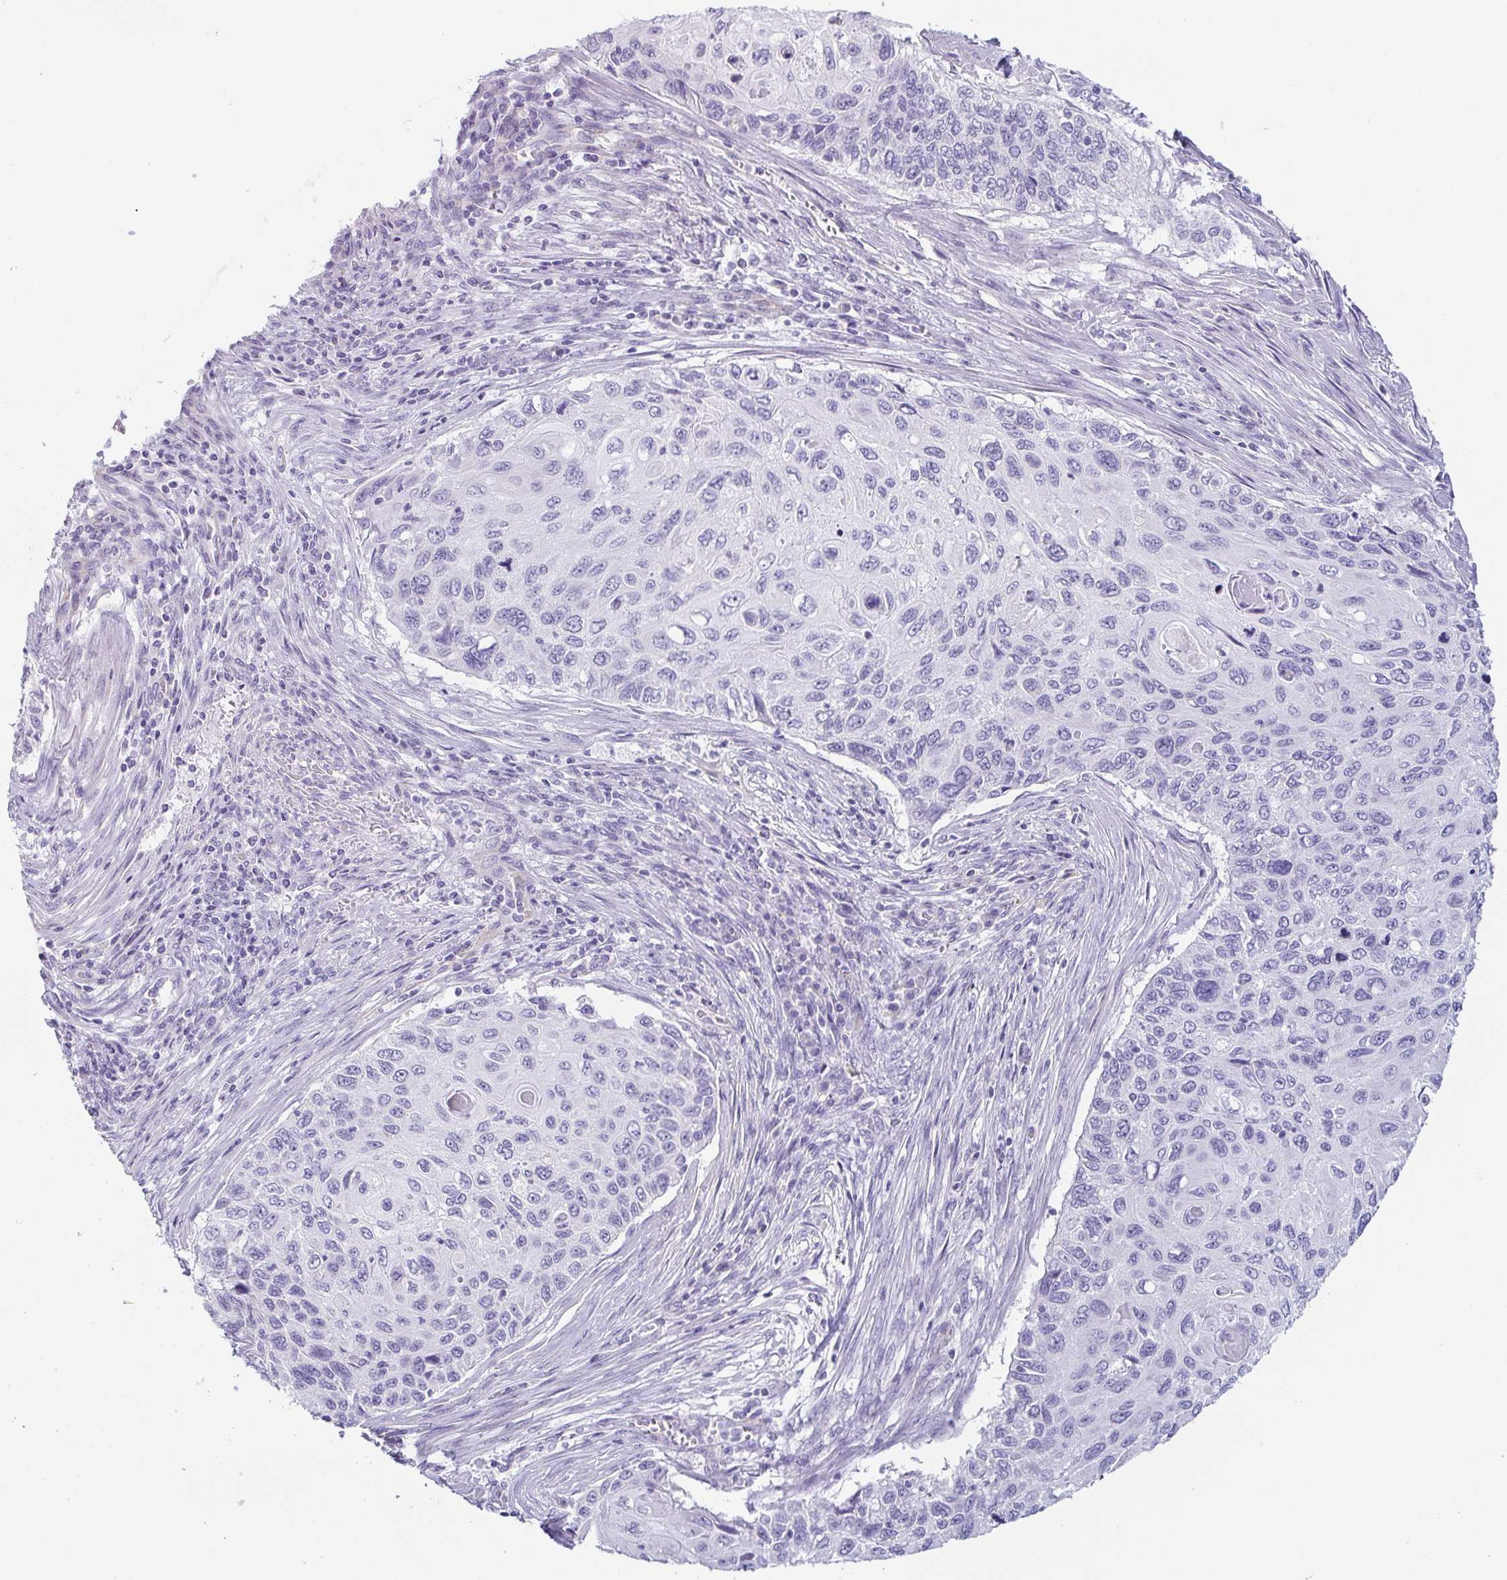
{"staining": {"intensity": "negative", "quantity": "none", "location": "none"}, "tissue": "cervical cancer", "cell_type": "Tumor cells", "image_type": "cancer", "snomed": [{"axis": "morphology", "description": "Squamous cell carcinoma, NOS"}, {"axis": "topography", "description": "Cervix"}], "caption": "Immunohistochemical staining of cervical squamous cell carcinoma shows no significant positivity in tumor cells. (DAB immunohistochemistry (IHC) with hematoxylin counter stain).", "gene": "PRR27", "patient": {"sex": "female", "age": 70}}